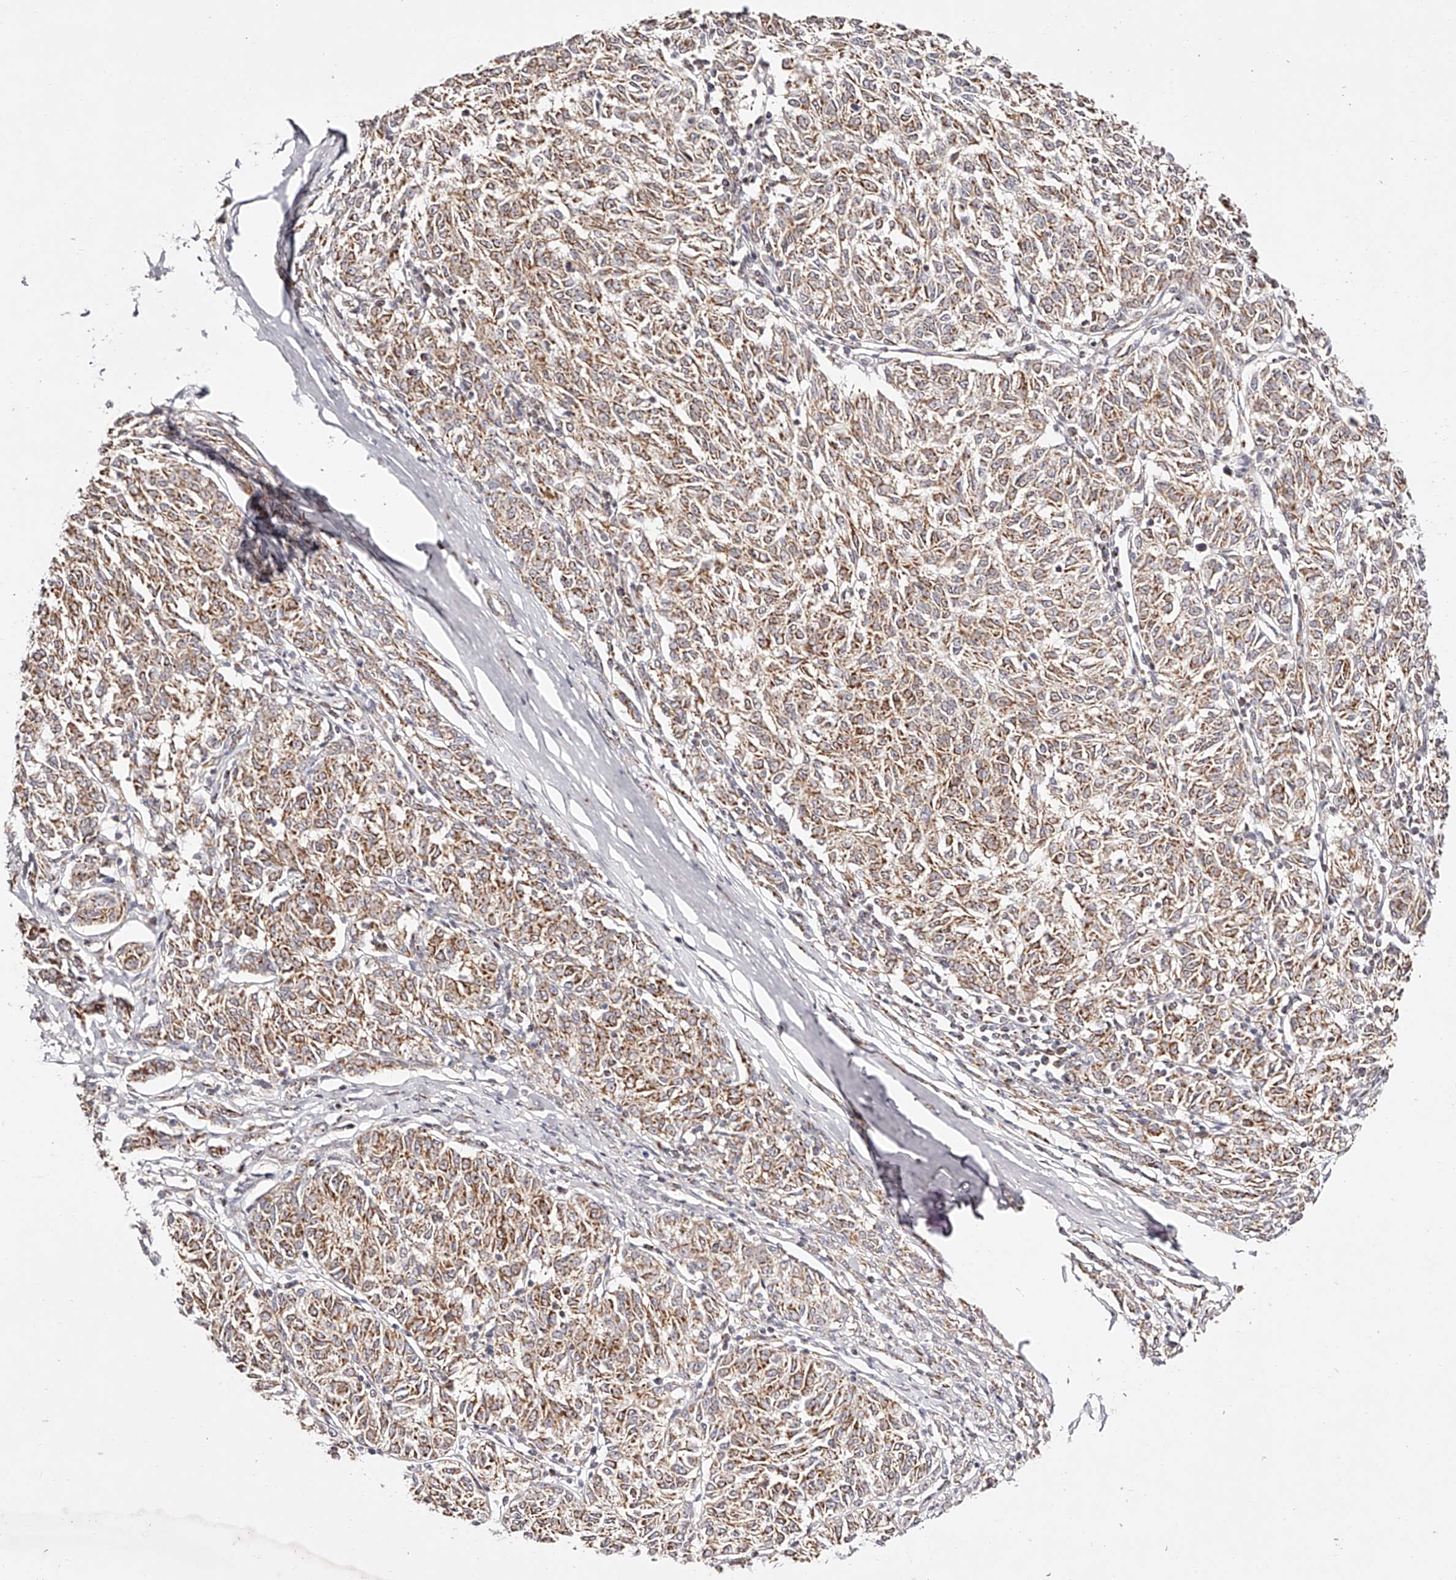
{"staining": {"intensity": "moderate", "quantity": ">75%", "location": "cytoplasmic/membranous"}, "tissue": "melanoma", "cell_type": "Tumor cells", "image_type": "cancer", "snomed": [{"axis": "morphology", "description": "Malignant melanoma, NOS"}, {"axis": "topography", "description": "Skin"}], "caption": "This photomicrograph demonstrates melanoma stained with immunohistochemistry to label a protein in brown. The cytoplasmic/membranous of tumor cells show moderate positivity for the protein. Nuclei are counter-stained blue.", "gene": "NDUFV3", "patient": {"sex": "female", "age": 72}}